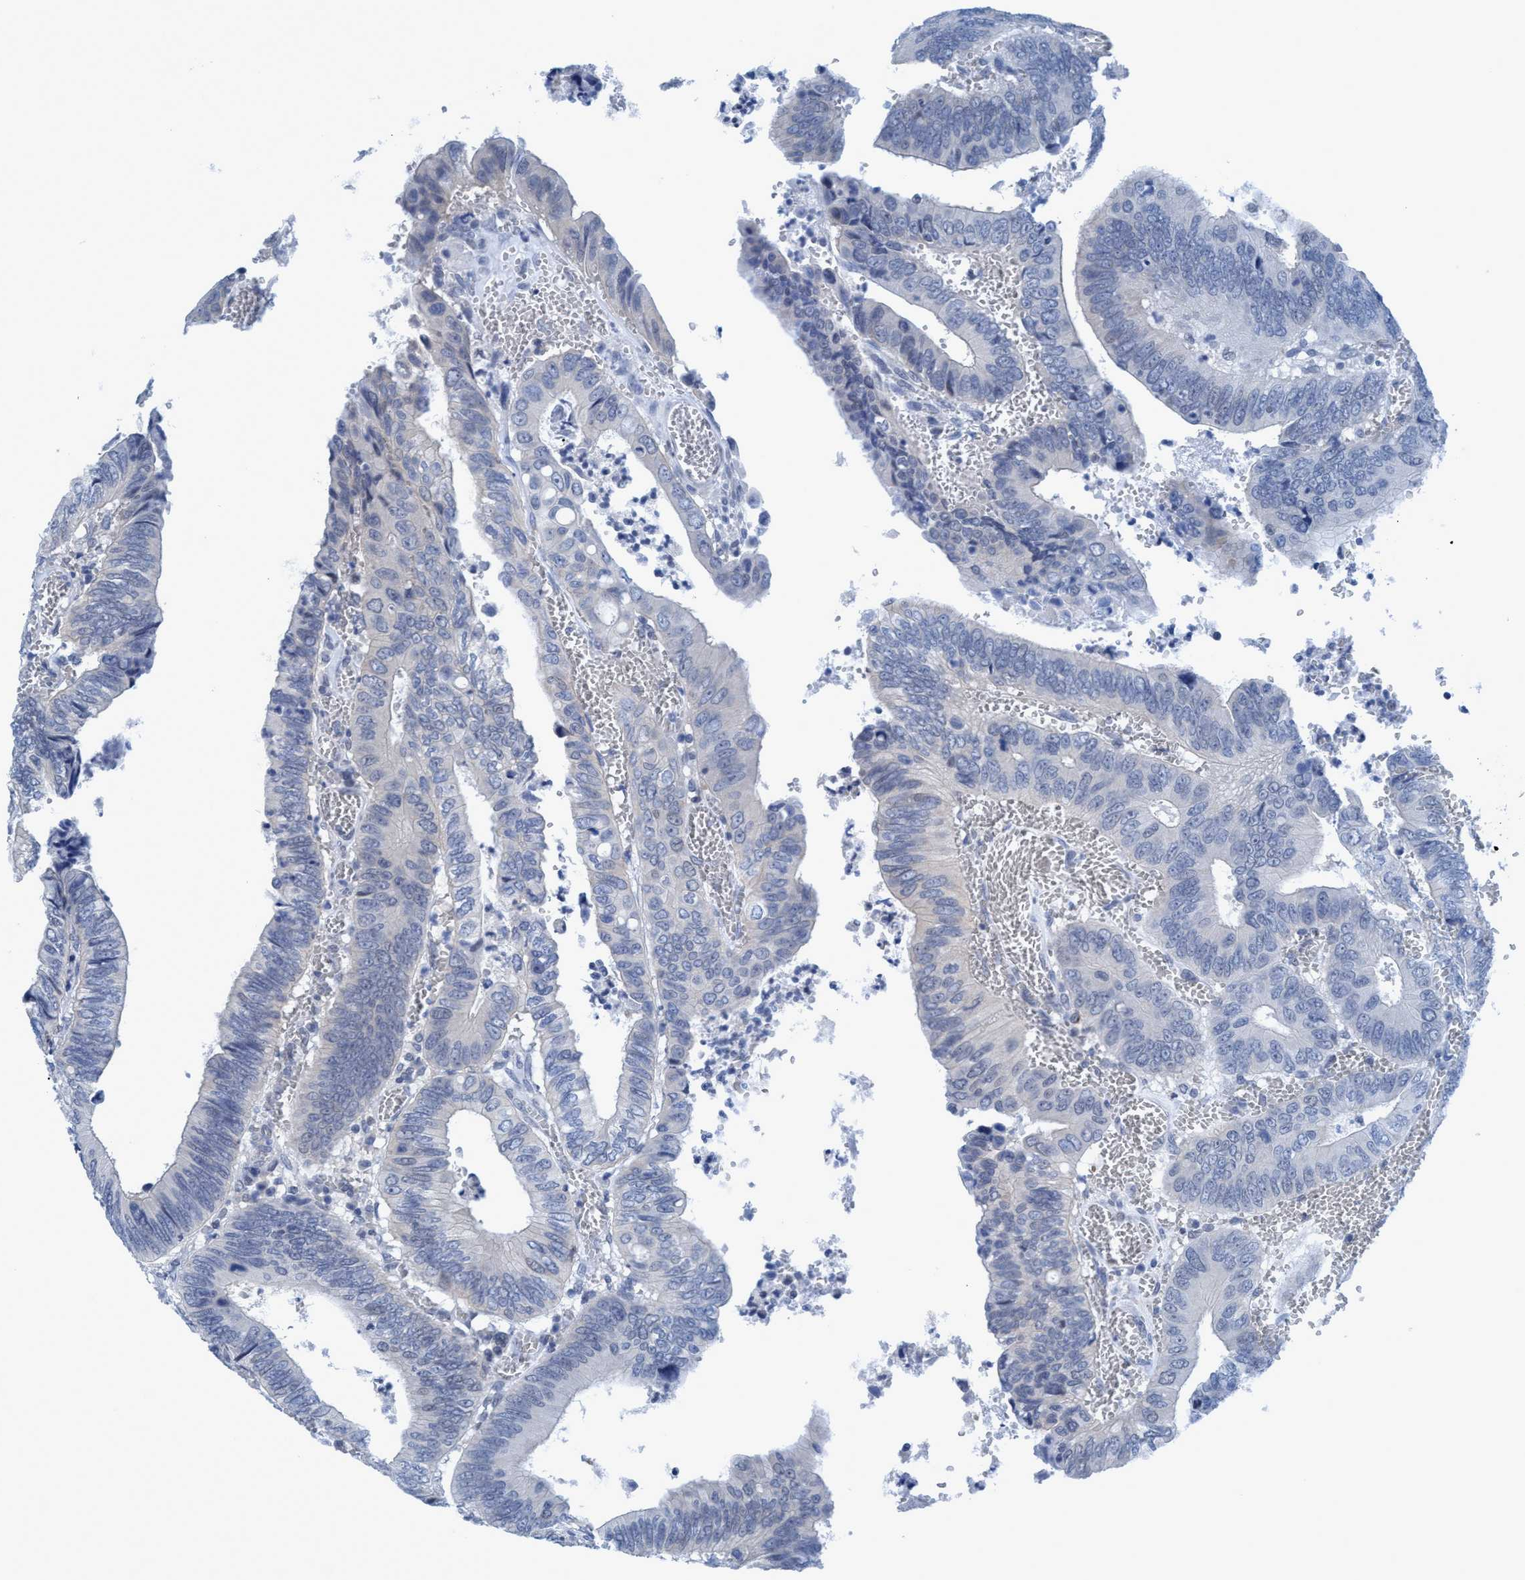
{"staining": {"intensity": "negative", "quantity": "none", "location": "none"}, "tissue": "colorectal cancer", "cell_type": "Tumor cells", "image_type": "cancer", "snomed": [{"axis": "morphology", "description": "Inflammation, NOS"}, {"axis": "morphology", "description": "Adenocarcinoma, NOS"}, {"axis": "topography", "description": "Colon"}], "caption": "This is an IHC photomicrograph of adenocarcinoma (colorectal). There is no expression in tumor cells.", "gene": "DNAI1", "patient": {"sex": "male", "age": 72}}